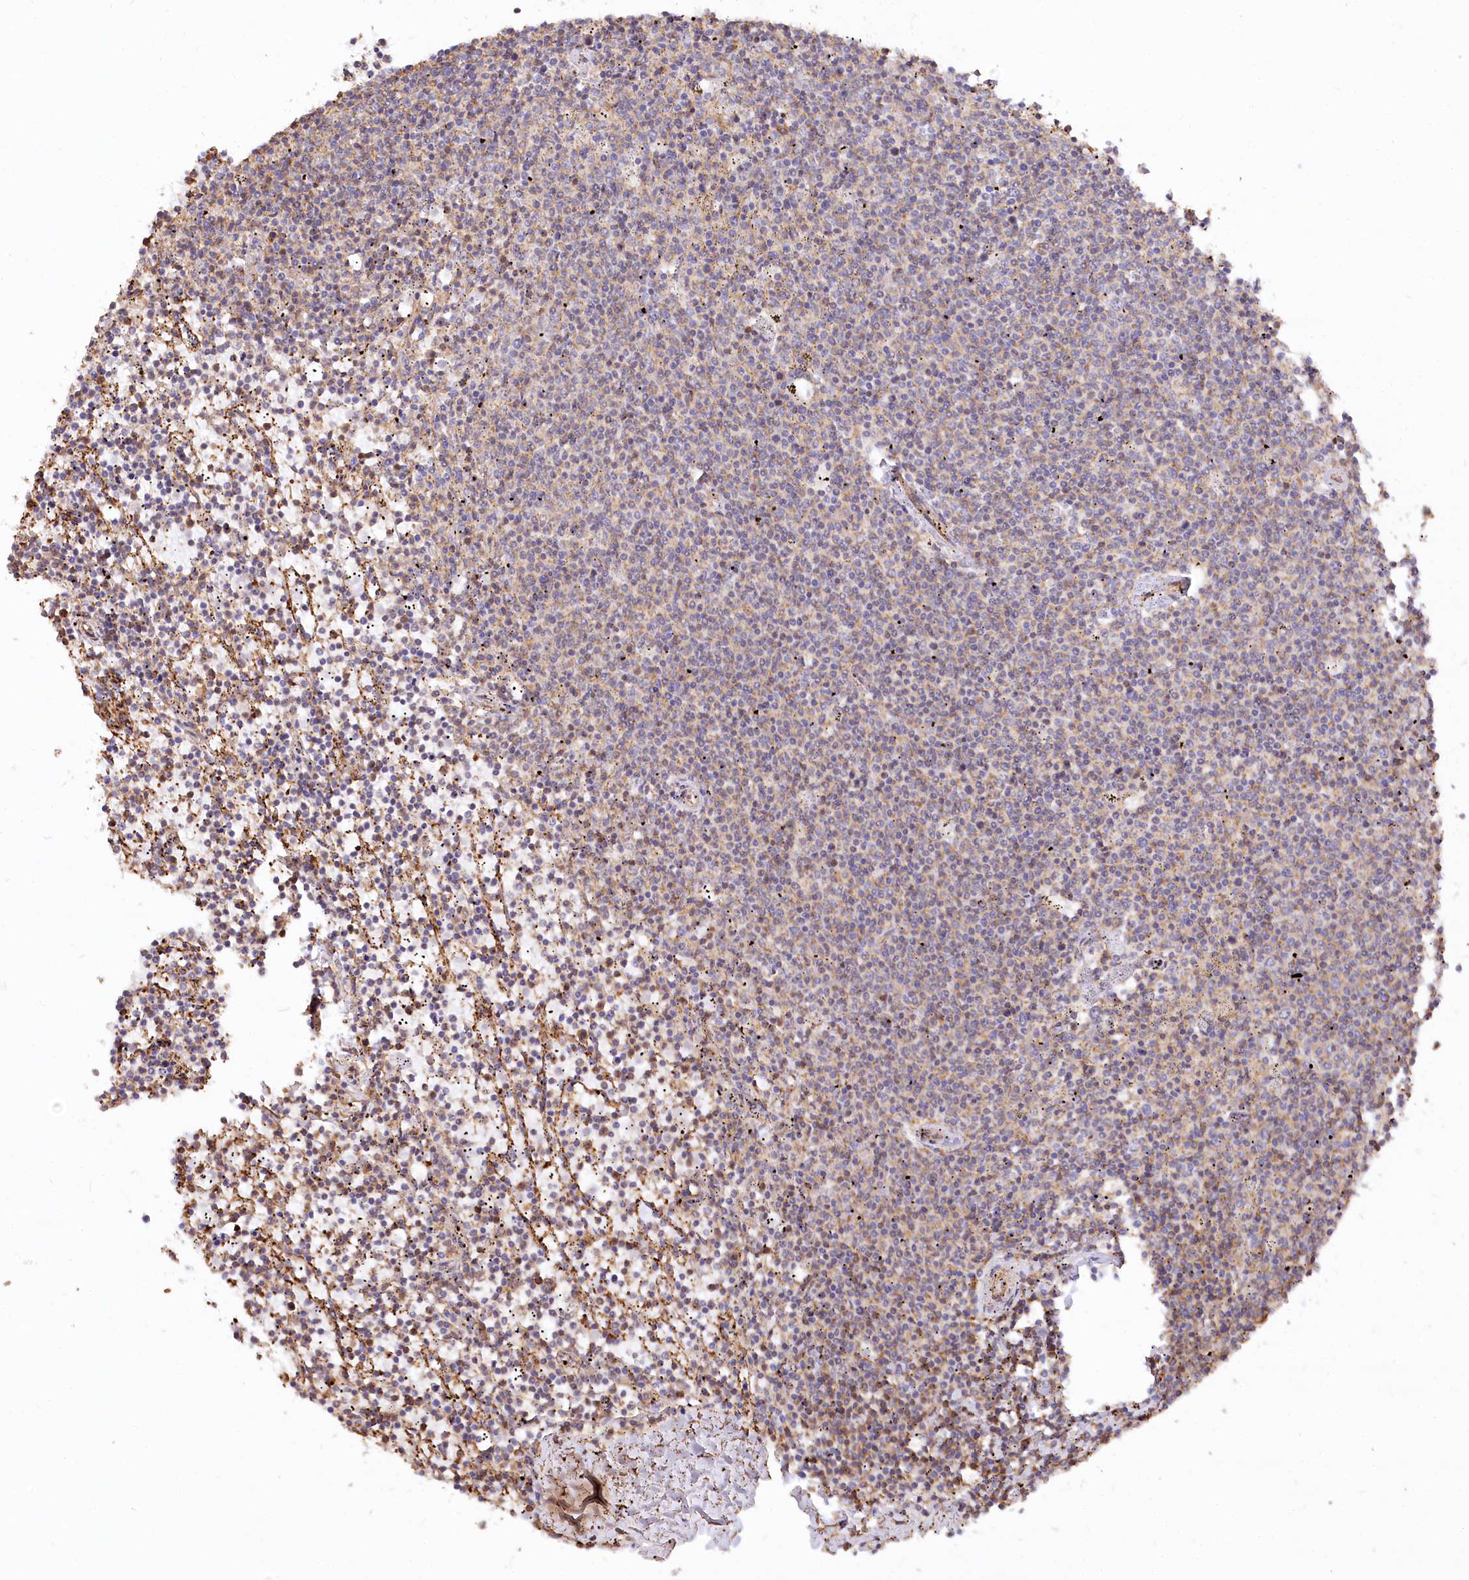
{"staining": {"intensity": "weak", "quantity": "<25%", "location": "cytoplasmic/membranous"}, "tissue": "lymphoma", "cell_type": "Tumor cells", "image_type": "cancer", "snomed": [{"axis": "morphology", "description": "Malignant lymphoma, non-Hodgkin's type, Low grade"}, {"axis": "topography", "description": "Spleen"}], "caption": "Lymphoma stained for a protein using IHC exhibits no staining tumor cells.", "gene": "WDR36", "patient": {"sex": "female", "age": 50}}